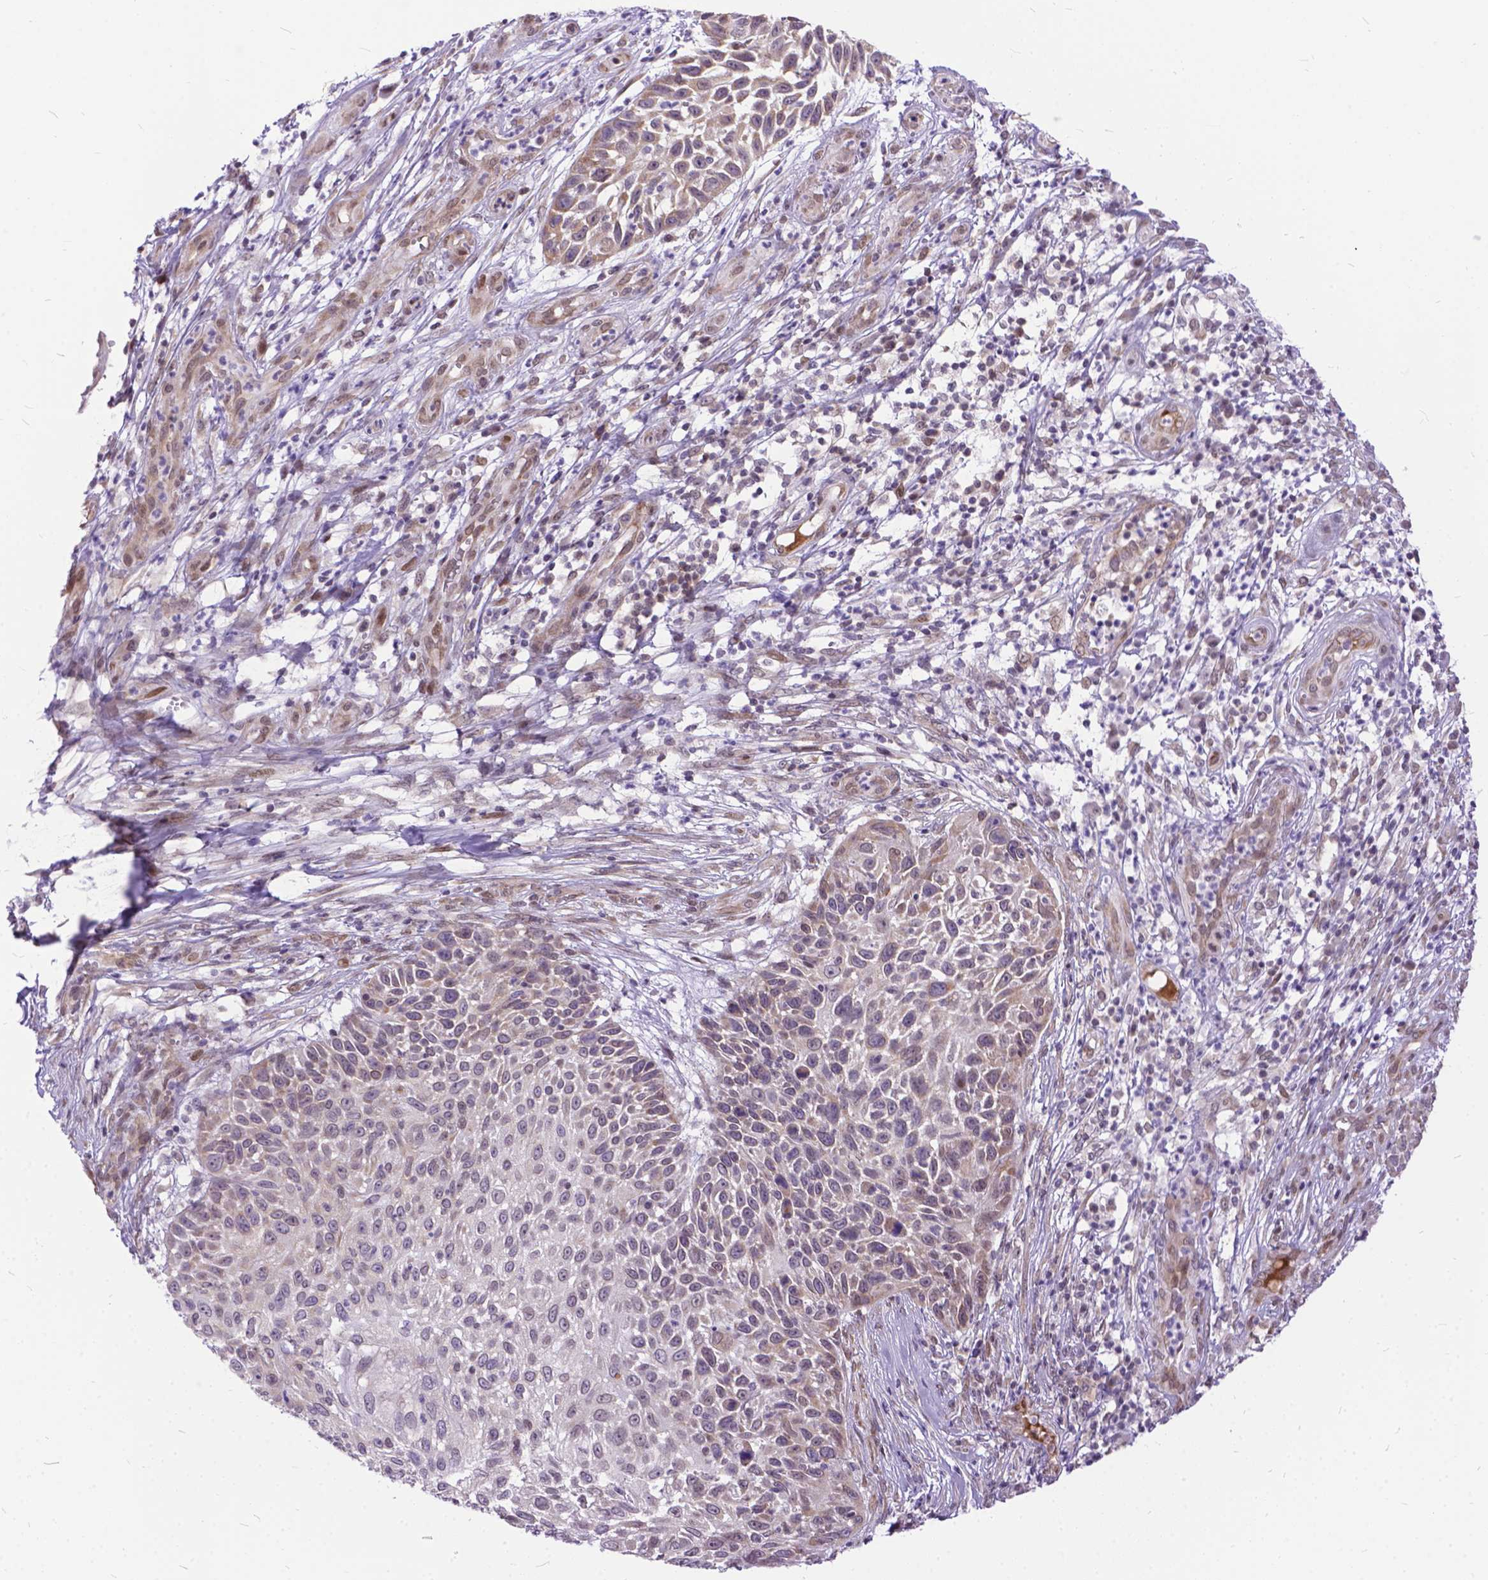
{"staining": {"intensity": "weak", "quantity": "<25%", "location": "cytoplasmic/membranous,nuclear"}, "tissue": "skin cancer", "cell_type": "Tumor cells", "image_type": "cancer", "snomed": [{"axis": "morphology", "description": "Squamous cell carcinoma, NOS"}, {"axis": "topography", "description": "Skin"}], "caption": "Immunohistochemistry histopathology image of human squamous cell carcinoma (skin) stained for a protein (brown), which exhibits no positivity in tumor cells.", "gene": "FAM124B", "patient": {"sex": "male", "age": 92}}